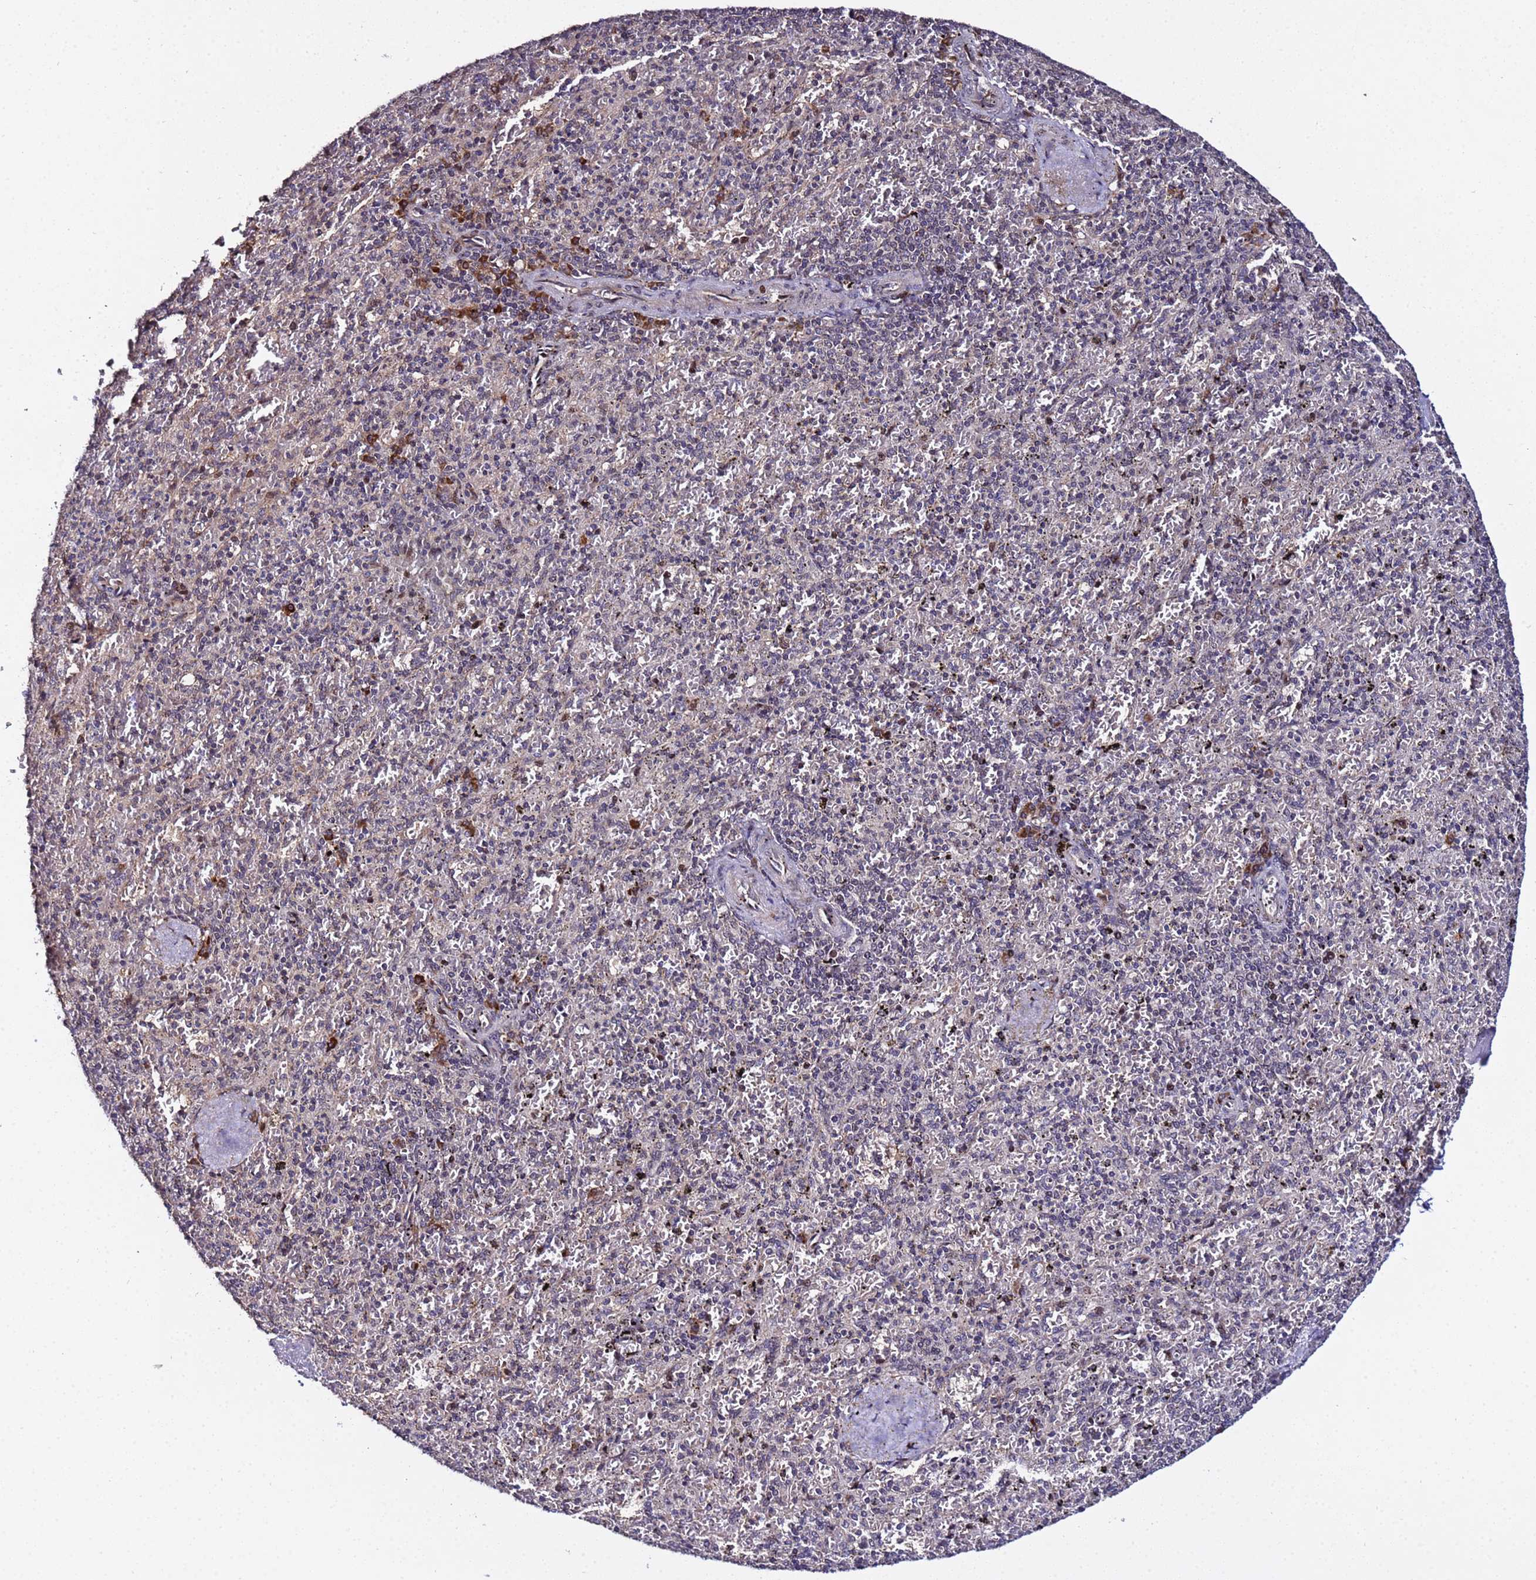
{"staining": {"intensity": "strong", "quantity": "<25%", "location": "cytoplasmic/membranous,nuclear"}, "tissue": "spleen", "cell_type": "Cells in red pulp", "image_type": "normal", "snomed": [{"axis": "morphology", "description": "Normal tissue, NOS"}, {"axis": "topography", "description": "Spleen"}], "caption": "Protein staining displays strong cytoplasmic/membranous,nuclear expression in about <25% of cells in red pulp in unremarkable spleen. (IHC, brightfield microscopy, high magnification).", "gene": "WNK4", "patient": {"sex": "male", "age": 82}}